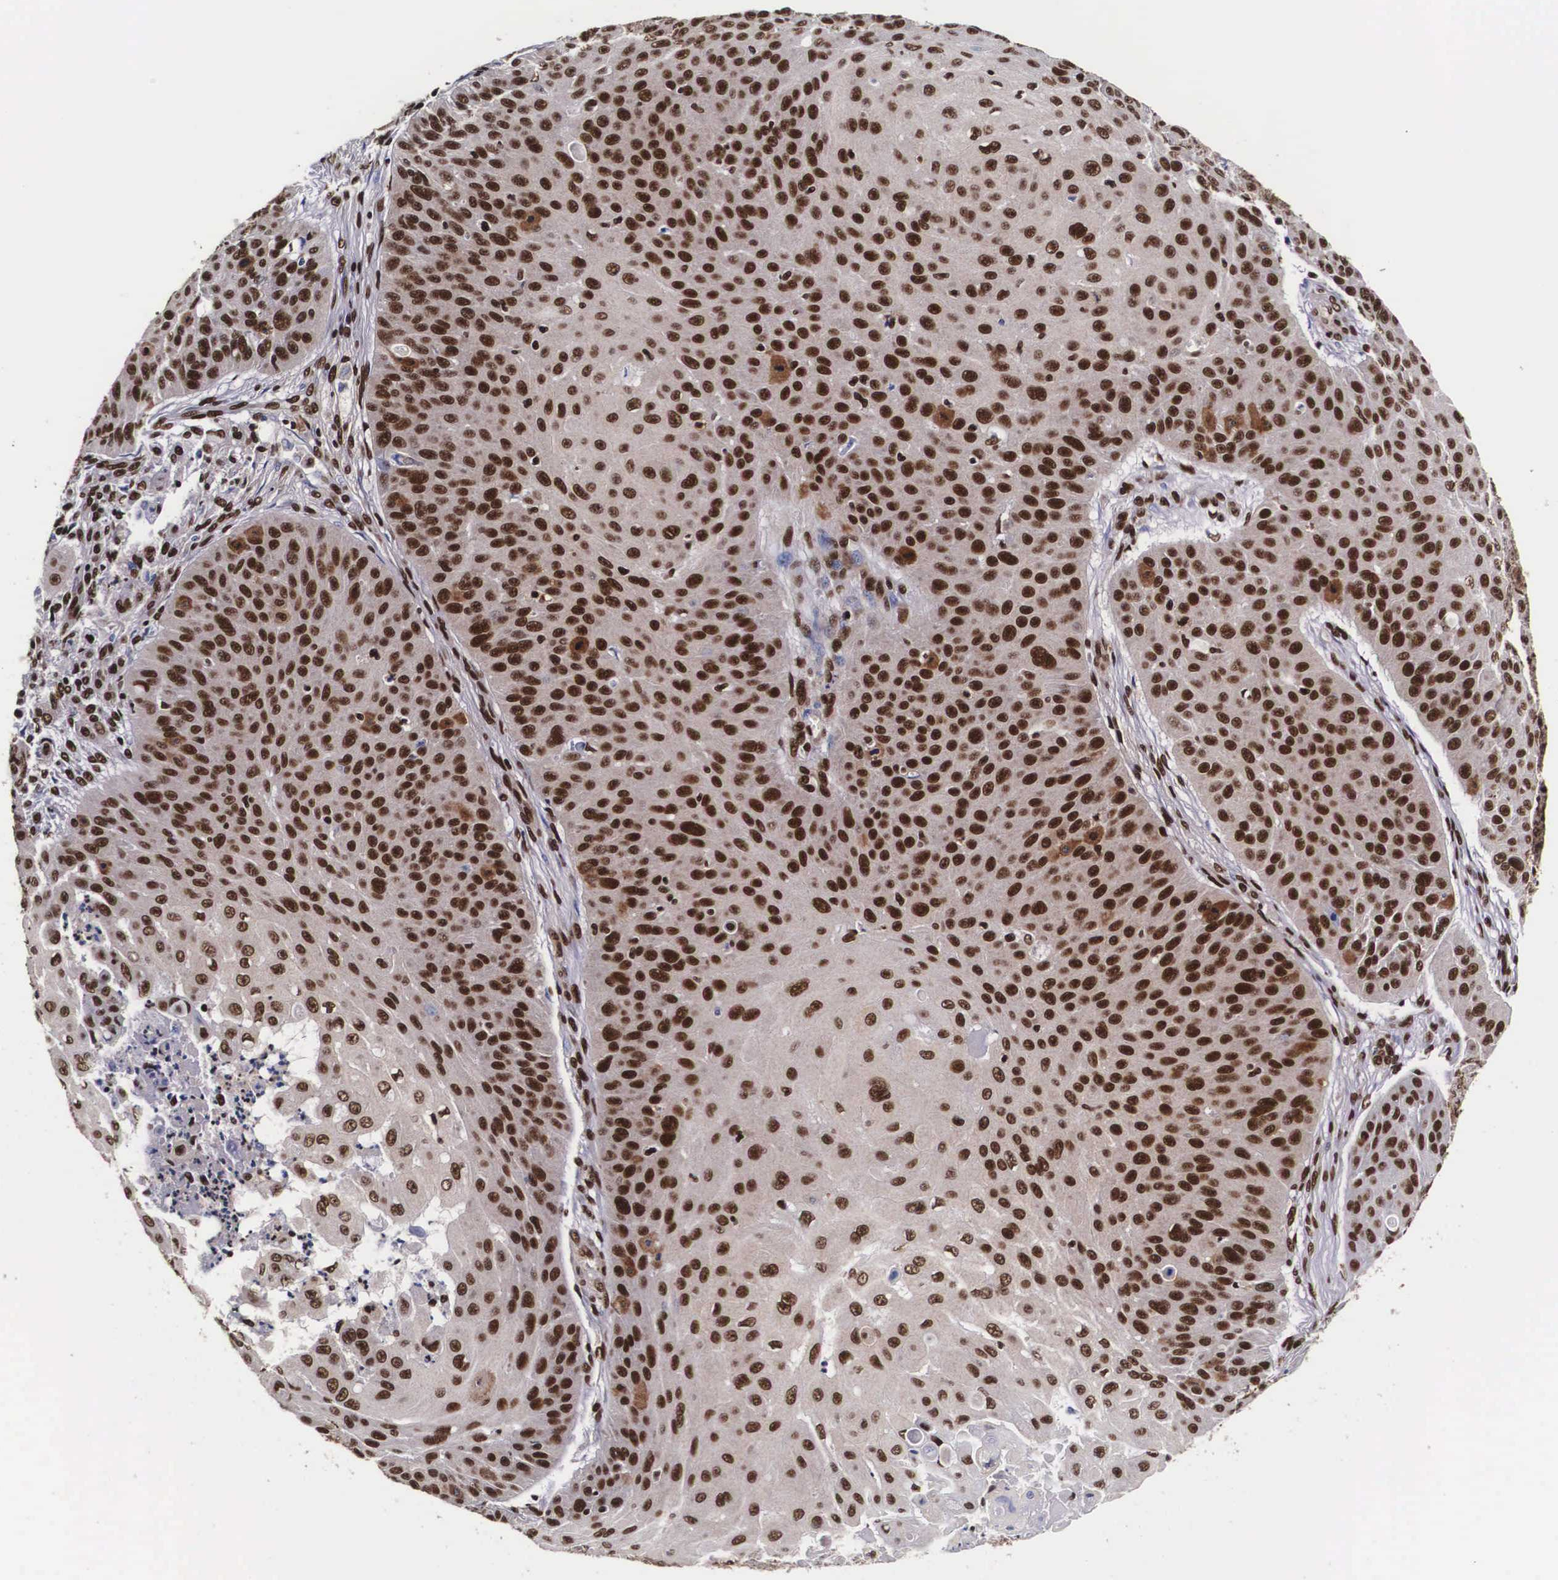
{"staining": {"intensity": "strong", "quantity": ">75%", "location": "nuclear"}, "tissue": "skin cancer", "cell_type": "Tumor cells", "image_type": "cancer", "snomed": [{"axis": "morphology", "description": "Squamous cell carcinoma, NOS"}, {"axis": "topography", "description": "Skin"}], "caption": "This image shows IHC staining of human skin squamous cell carcinoma, with high strong nuclear staining in about >75% of tumor cells.", "gene": "PABPN1", "patient": {"sex": "male", "age": 82}}